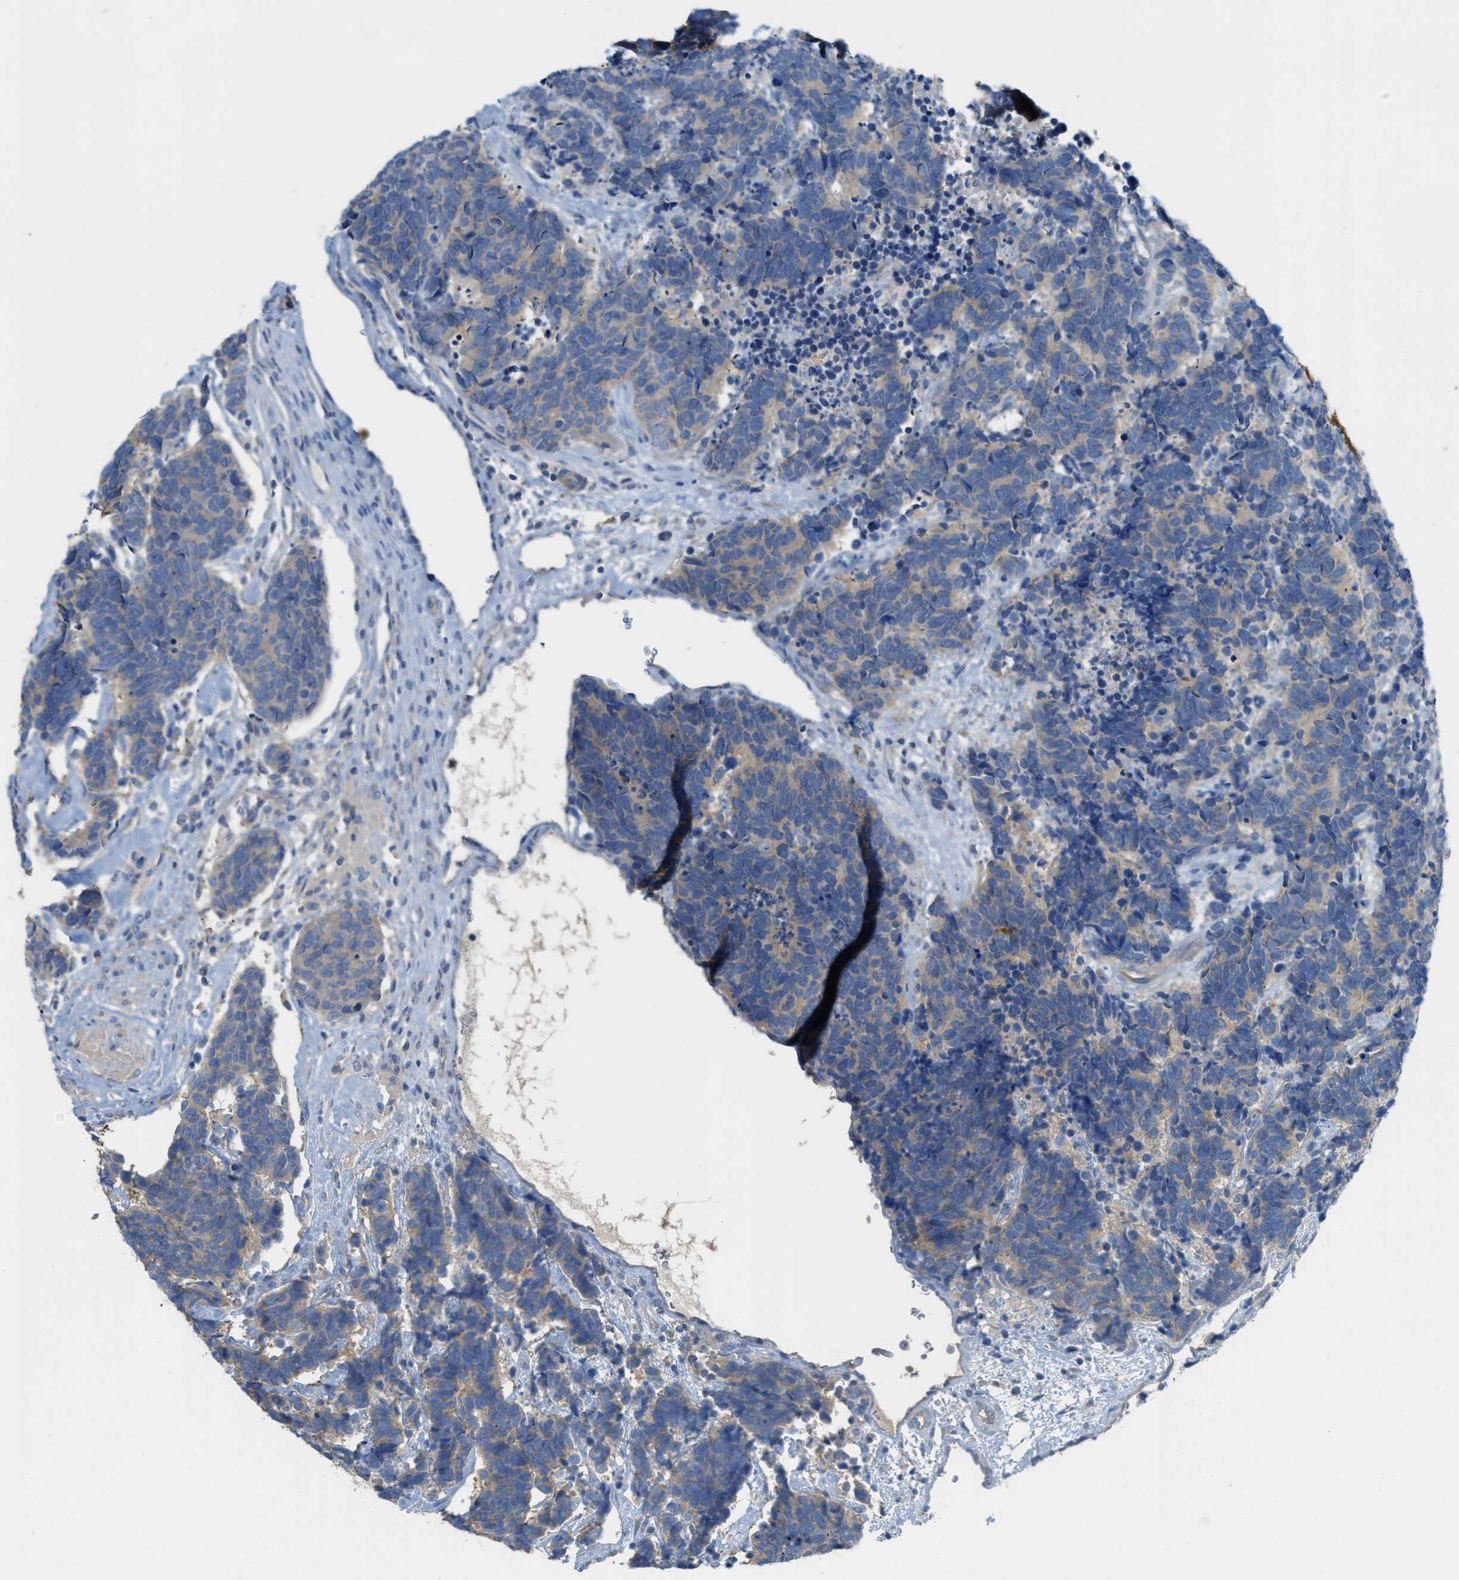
{"staining": {"intensity": "weak", "quantity": "<25%", "location": "cytoplasmic/membranous"}, "tissue": "carcinoid", "cell_type": "Tumor cells", "image_type": "cancer", "snomed": [{"axis": "morphology", "description": "Carcinoma, NOS"}, {"axis": "morphology", "description": "Carcinoid, malignant, NOS"}, {"axis": "topography", "description": "Urinary bladder"}], "caption": "Protein analysis of carcinoid shows no significant staining in tumor cells. (DAB (3,3'-diaminobenzidine) immunohistochemistry visualized using brightfield microscopy, high magnification).", "gene": "UBA5", "patient": {"sex": "male", "age": 57}}